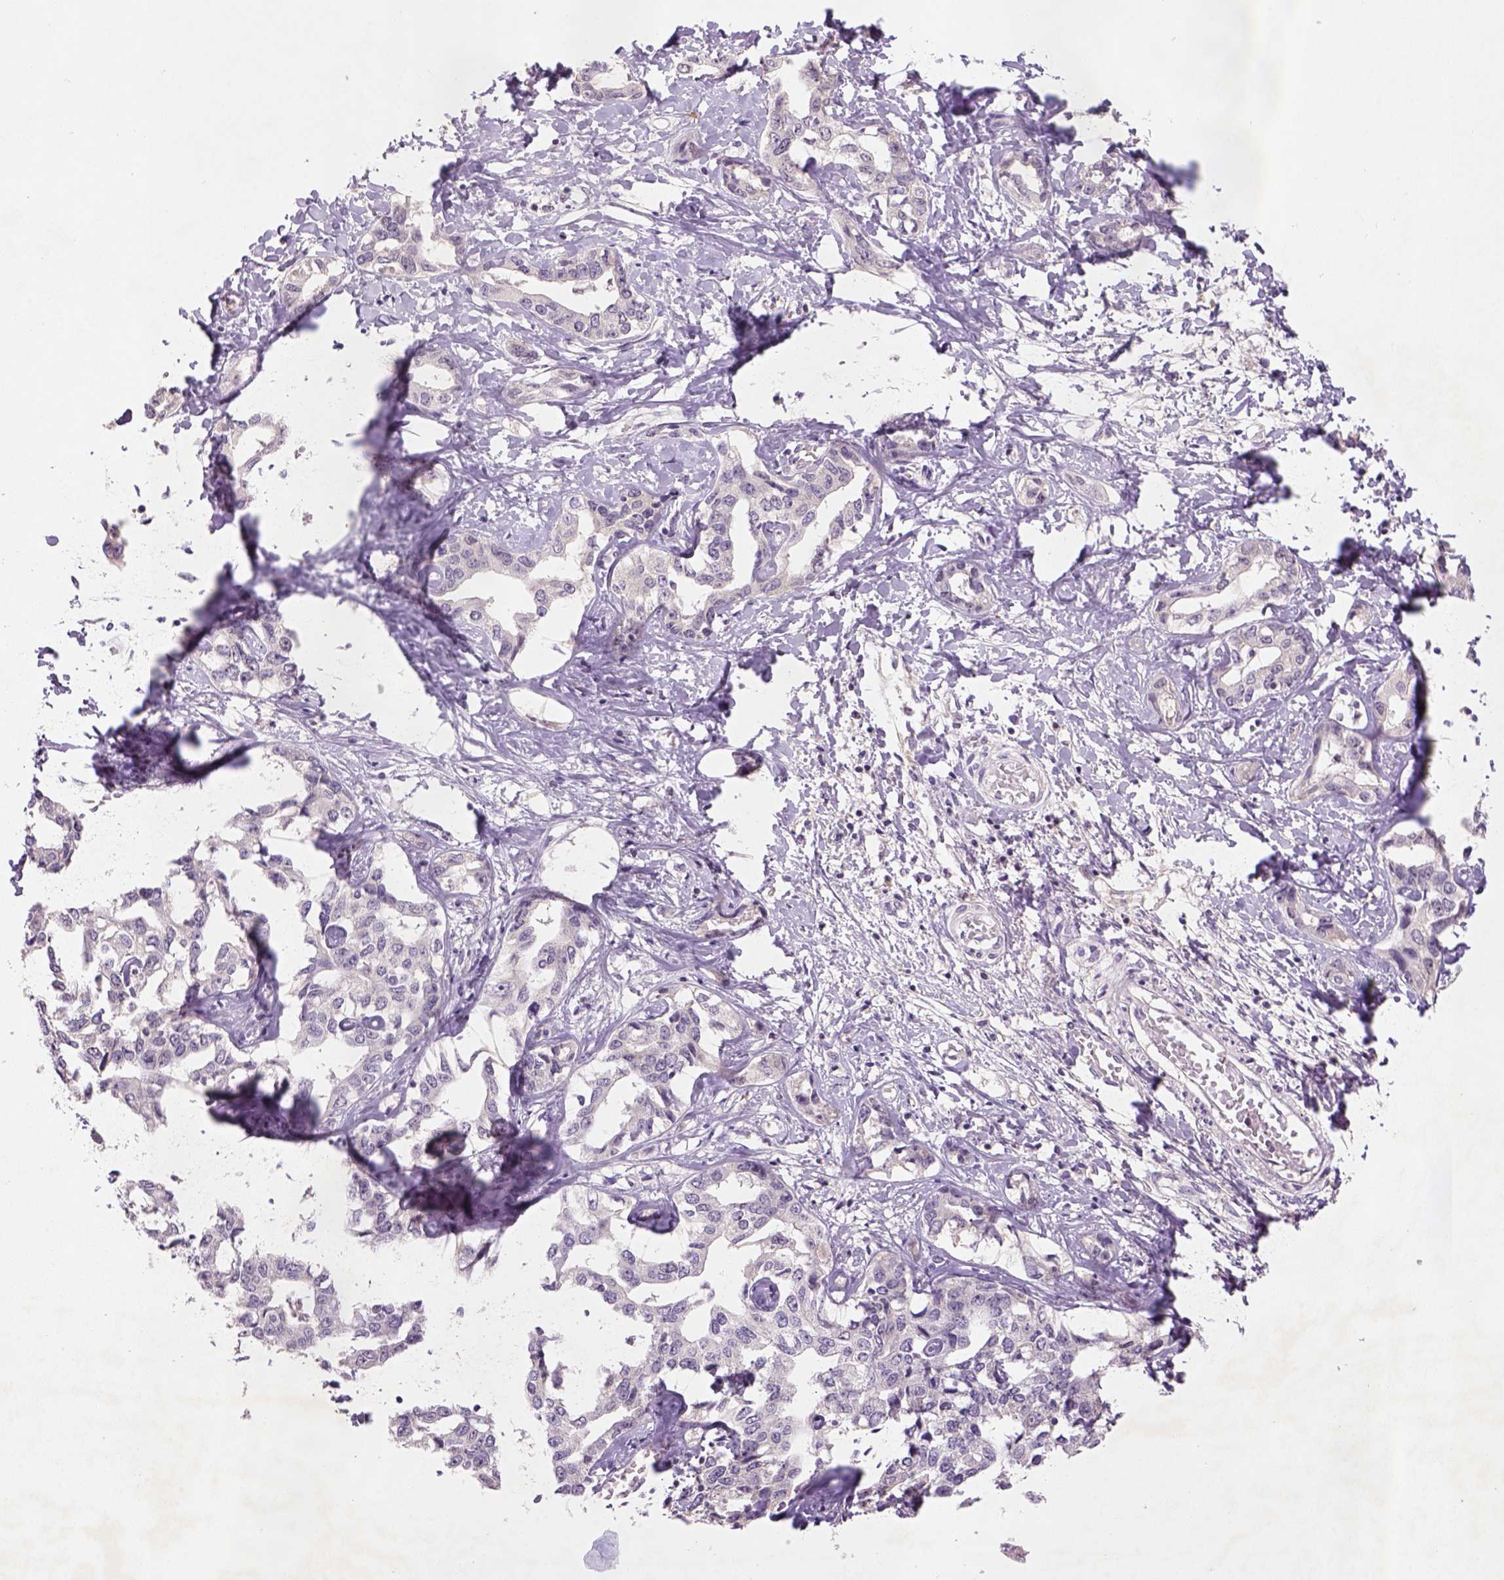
{"staining": {"intensity": "negative", "quantity": "none", "location": "none"}, "tissue": "liver cancer", "cell_type": "Tumor cells", "image_type": "cancer", "snomed": [{"axis": "morphology", "description": "Cholangiocarcinoma"}, {"axis": "topography", "description": "Liver"}], "caption": "This is an immunohistochemistry (IHC) photomicrograph of liver cancer. There is no expression in tumor cells.", "gene": "NLGN2", "patient": {"sex": "male", "age": 59}}